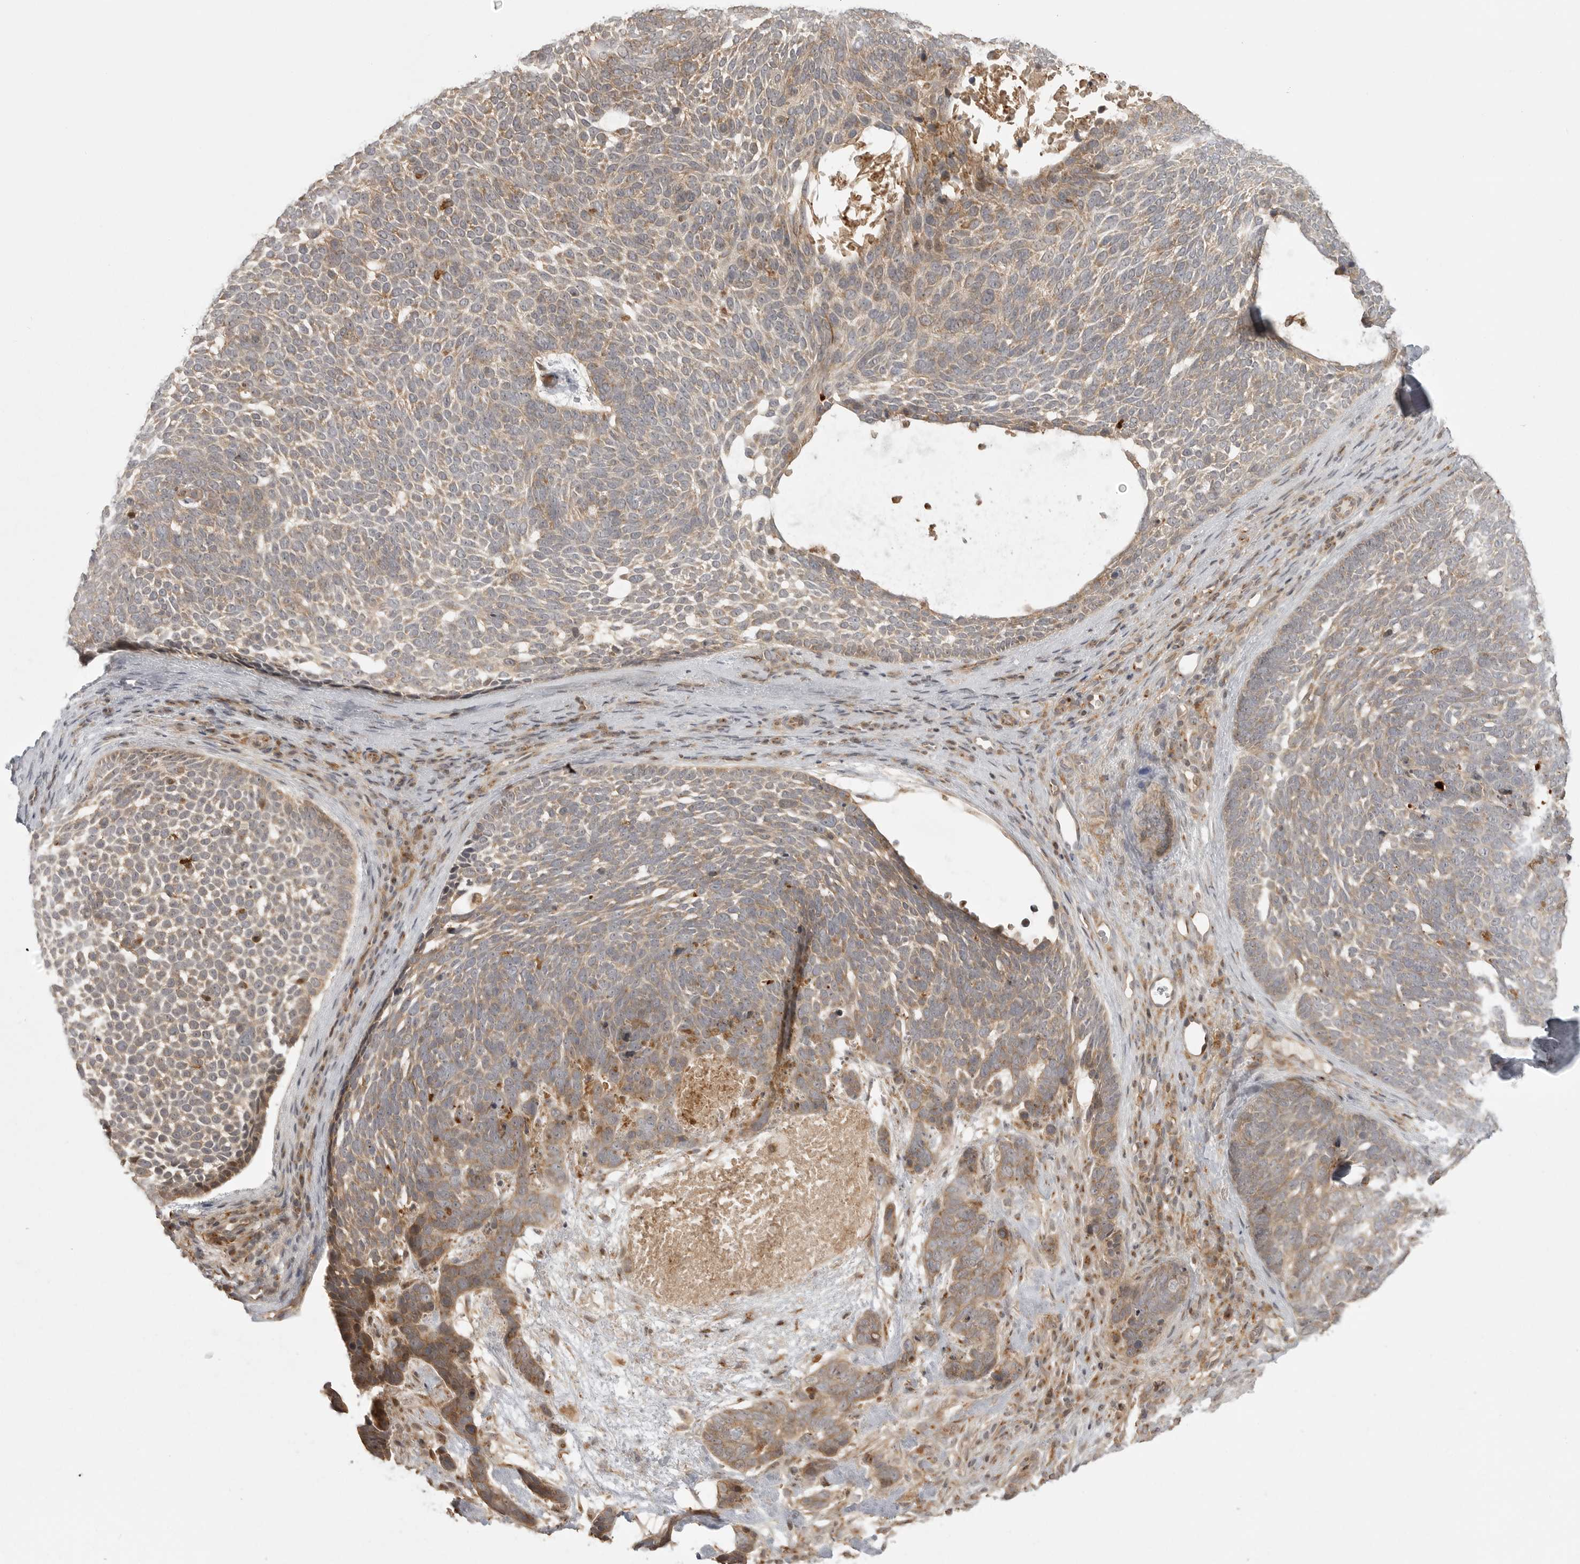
{"staining": {"intensity": "moderate", "quantity": ">75%", "location": "cytoplasmic/membranous"}, "tissue": "skin cancer", "cell_type": "Tumor cells", "image_type": "cancer", "snomed": [{"axis": "morphology", "description": "Basal cell carcinoma"}, {"axis": "topography", "description": "Skin"}], "caption": "An image of human skin basal cell carcinoma stained for a protein displays moderate cytoplasmic/membranous brown staining in tumor cells.", "gene": "FAT3", "patient": {"sex": "female", "age": 85}}